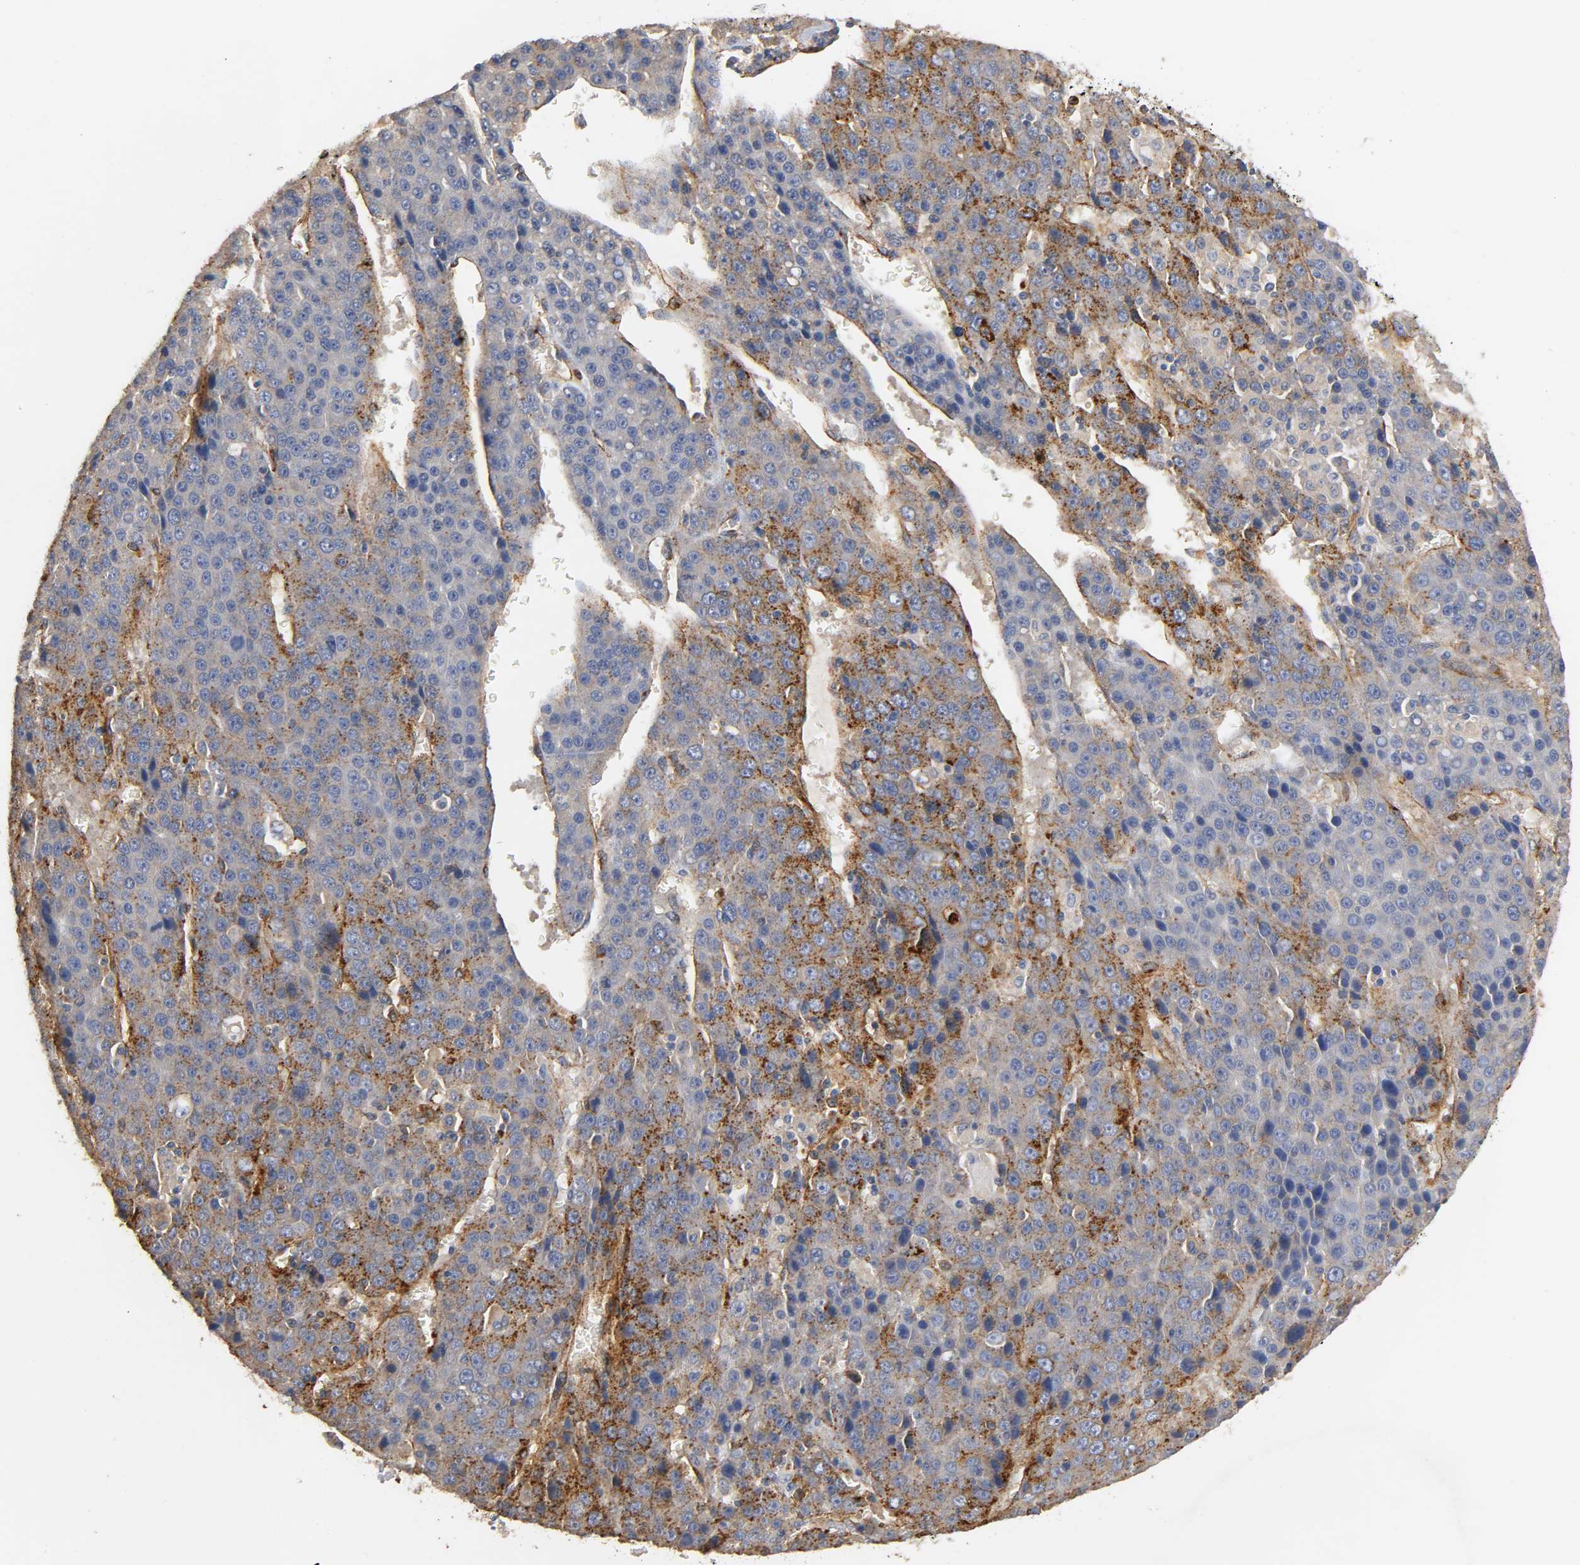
{"staining": {"intensity": "strong", "quantity": "25%-75%", "location": "cytoplasmic/membranous"}, "tissue": "liver cancer", "cell_type": "Tumor cells", "image_type": "cancer", "snomed": [{"axis": "morphology", "description": "Carcinoma, Hepatocellular, NOS"}, {"axis": "topography", "description": "Liver"}], "caption": "A brown stain shows strong cytoplasmic/membranous expression of a protein in human liver cancer (hepatocellular carcinoma) tumor cells. (Stains: DAB in brown, nuclei in blue, Microscopy: brightfield microscopy at high magnification).", "gene": "IFITM3", "patient": {"sex": "female", "age": 53}}